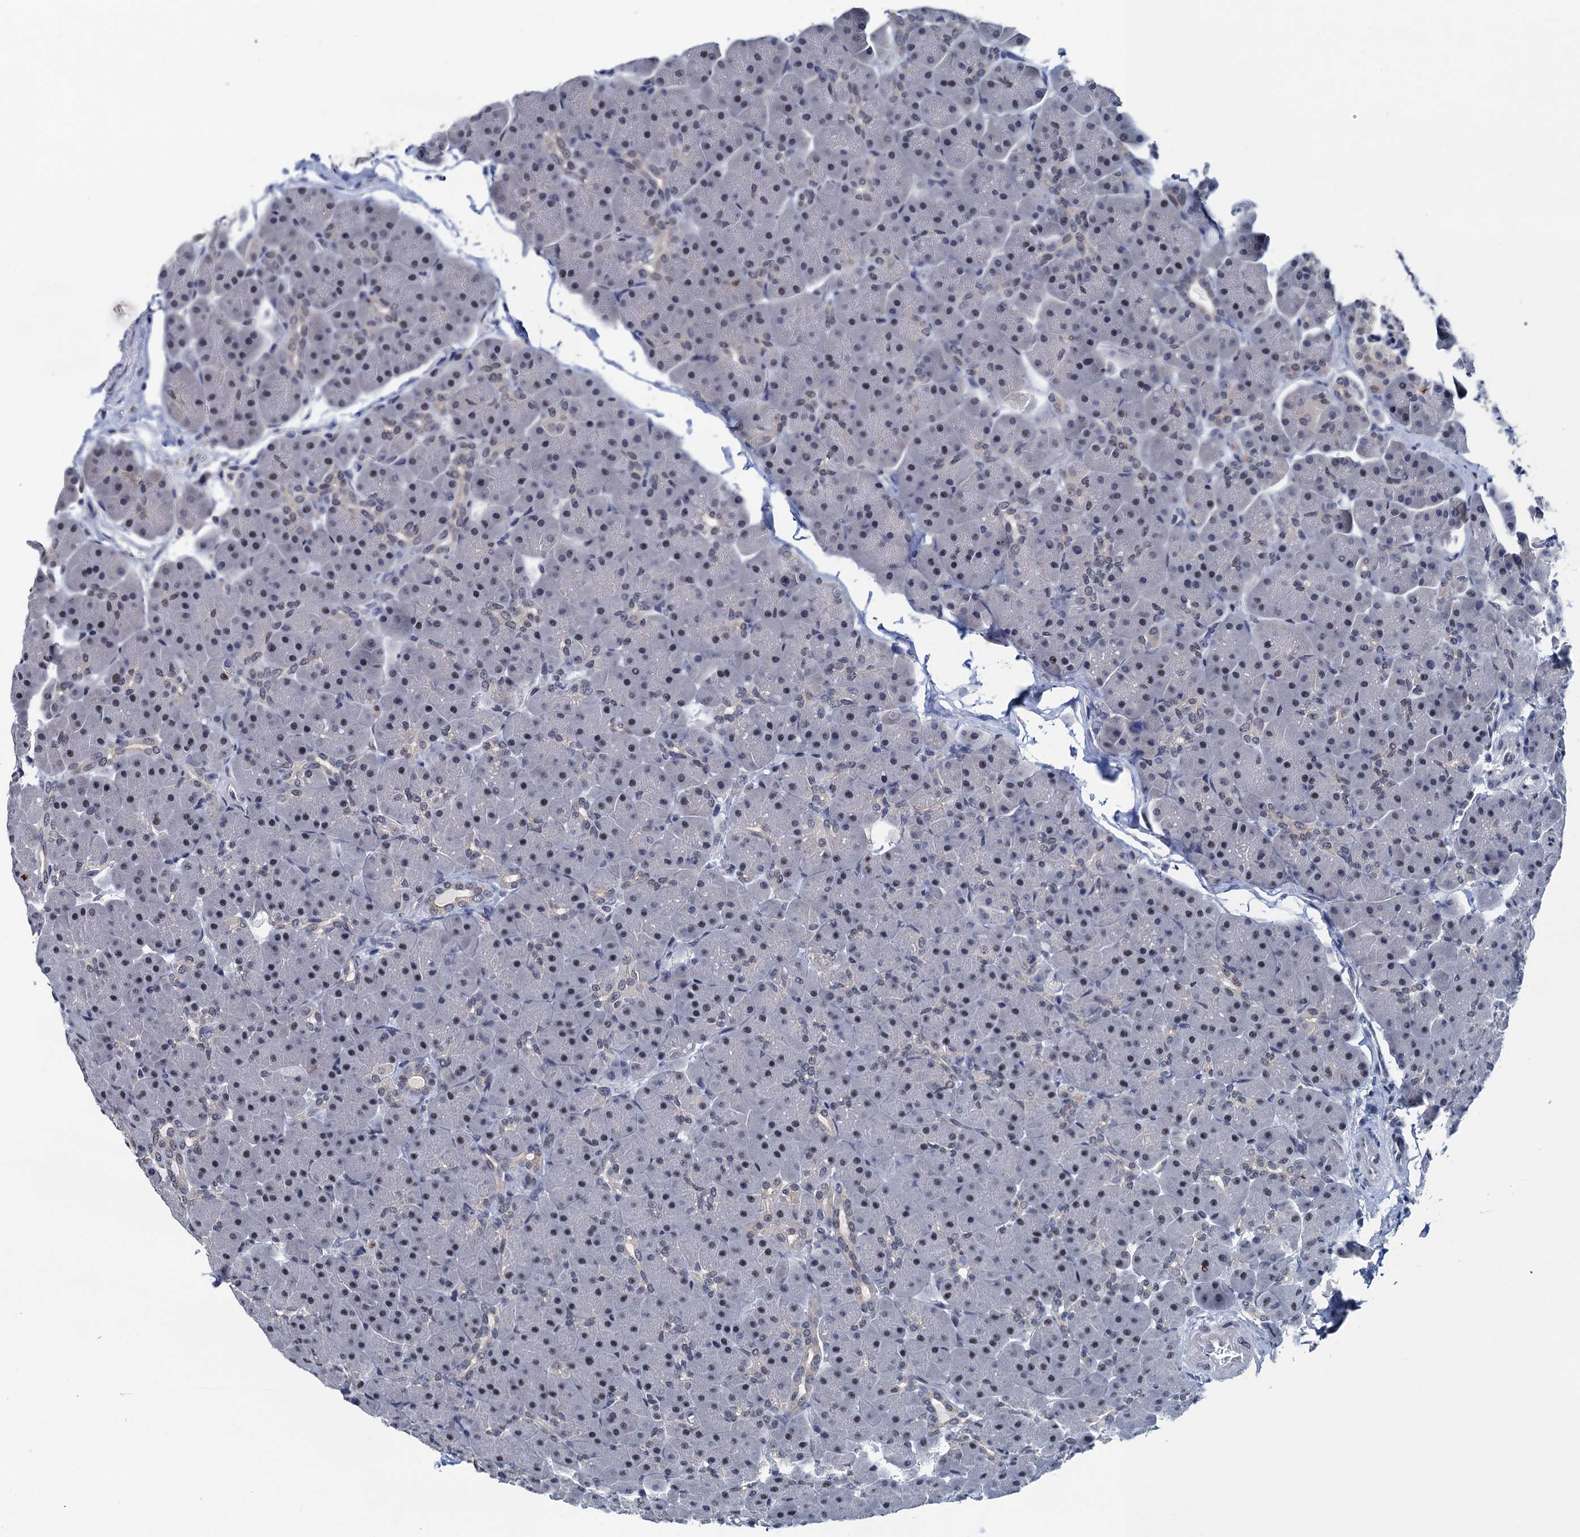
{"staining": {"intensity": "weak", "quantity": "25%-75%", "location": "nuclear"}, "tissue": "pancreas", "cell_type": "Exocrine glandular cells", "image_type": "normal", "snomed": [{"axis": "morphology", "description": "Normal tissue, NOS"}, {"axis": "topography", "description": "Pancreas"}], "caption": "Protein staining displays weak nuclear expression in about 25%-75% of exocrine glandular cells in unremarkable pancreas.", "gene": "FNBP4", "patient": {"sex": "male", "age": 66}}